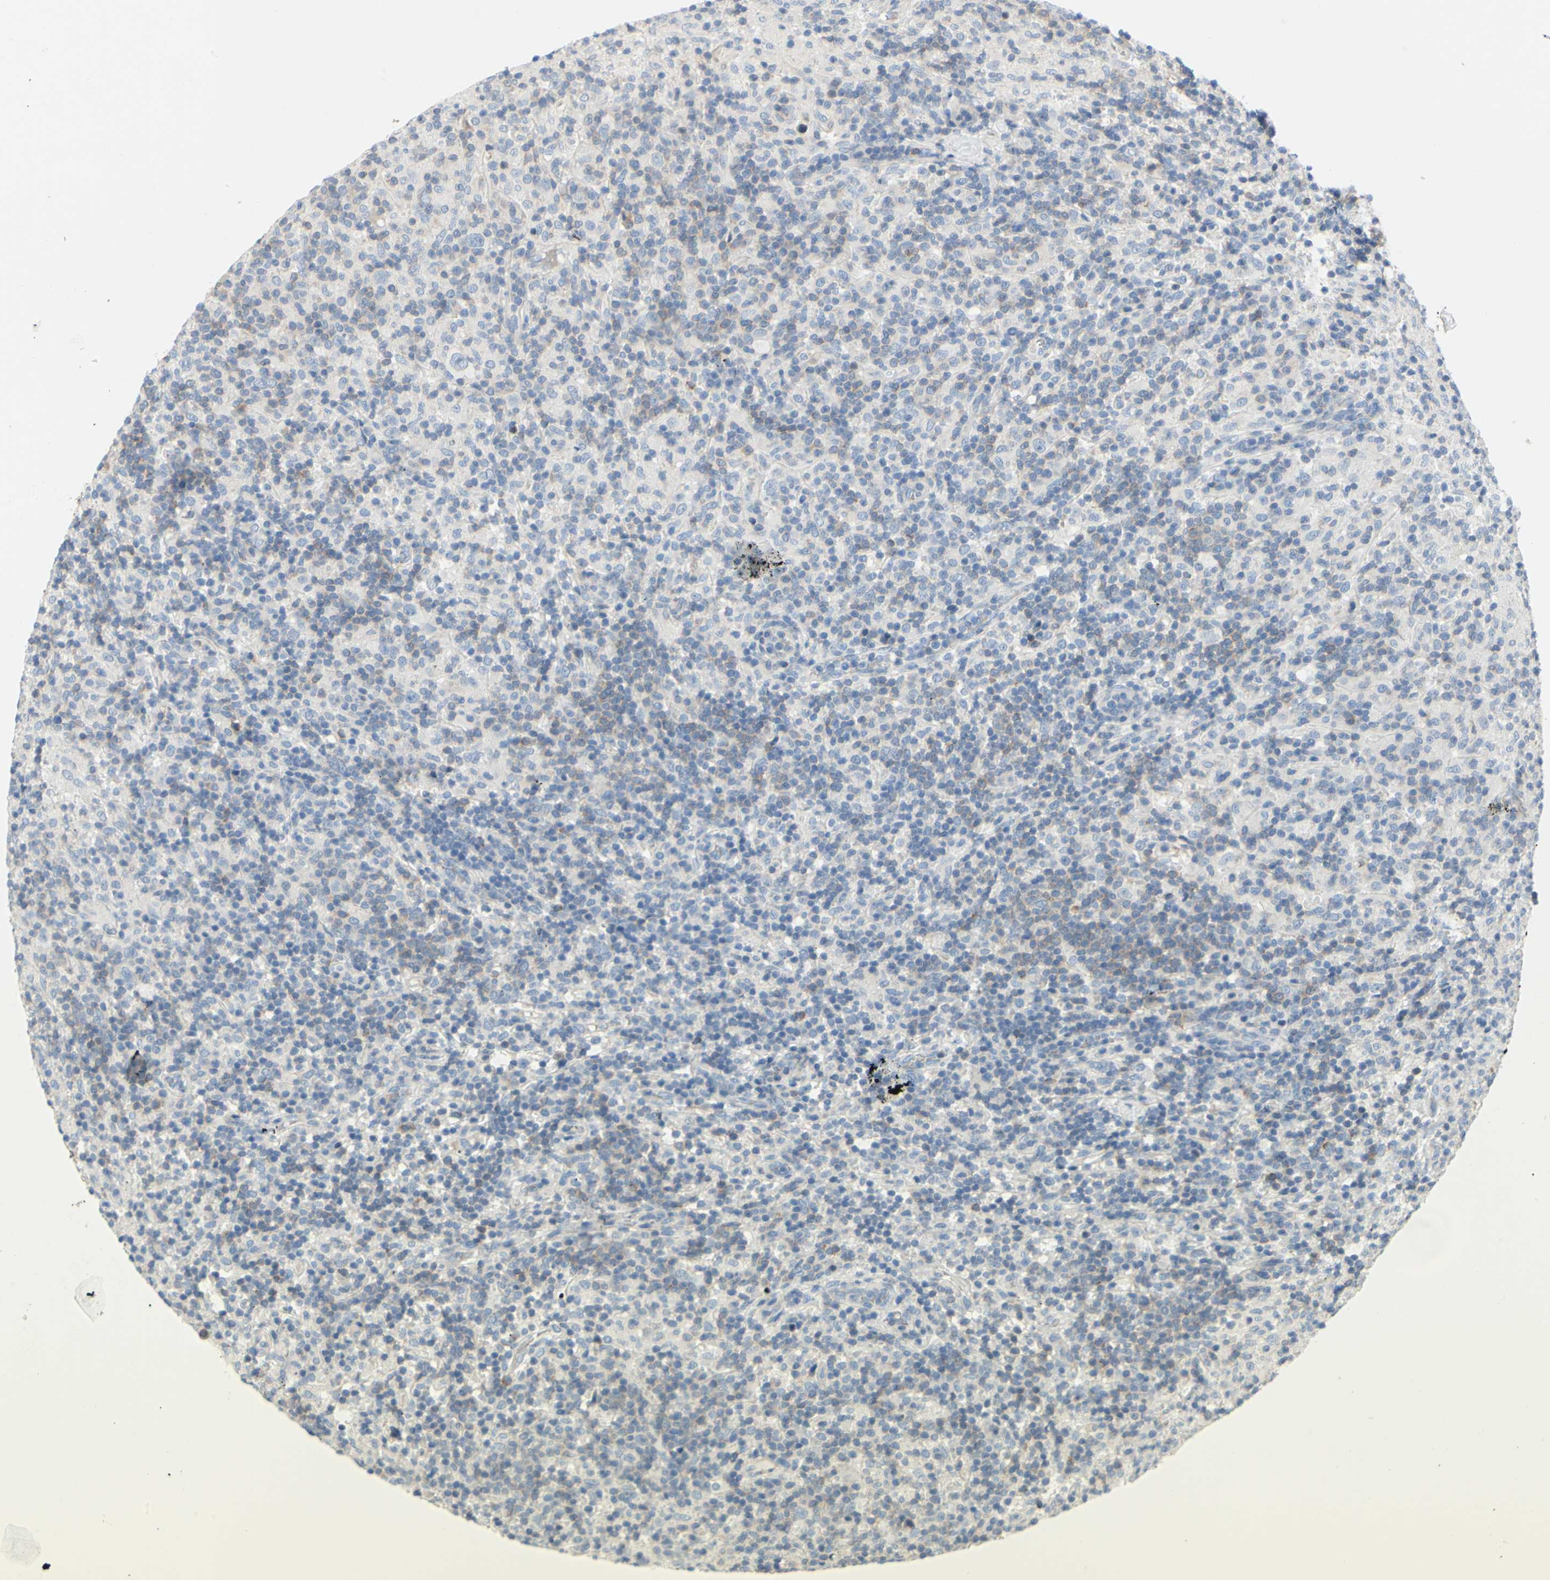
{"staining": {"intensity": "negative", "quantity": "none", "location": "cytoplasmic/membranous"}, "tissue": "lymphoma", "cell_type": "Tumor cells", "image_type": "cancer", "snomed": [{"axis": "morphology", "description": "Hodgkin's disease, NOS"}, {"axis": "topography", "description": "Lymph node"}], "caption": "Lymphoma stained for a protein using IHC exhibits no expression tumor cells.", "gene": "MUC1", "patient": {"sex": "male", "age": 70}}